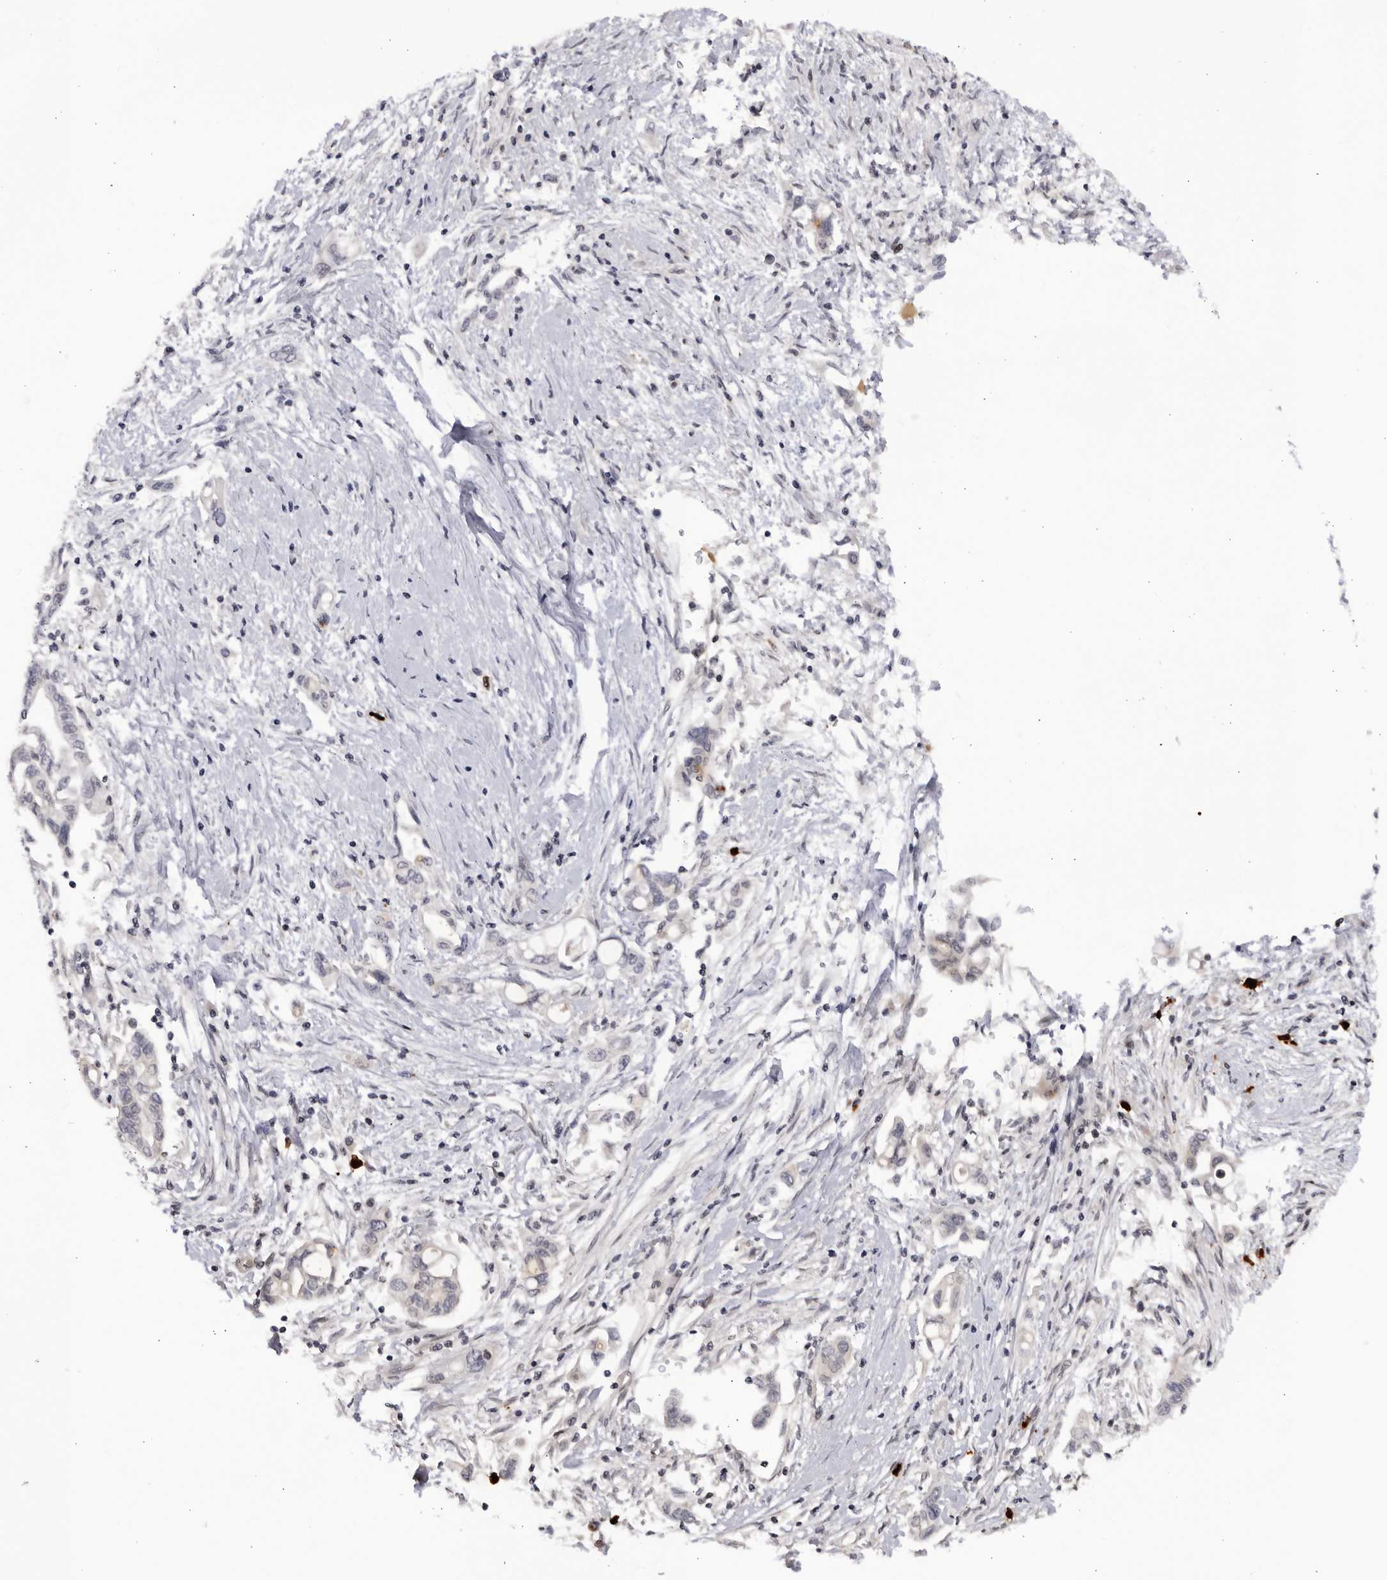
{"staining": {"intensity": "negative", "quantity": "none", "location": "none"}, "tissue": "pancreatic cancer", "cell_type": "Tumor cells", "image_type": "cancer", "snomed": [{"axis": "morphology", "description": "Adenocarcinoma, NOS"}, {"axis": "topography", "description": "Pancreas"}], "caption": "Immunohistochemical staining of human adenocarcinoma (pancreatic) exhibits no significant staining in tumor cells.", "gene": "CNBD1", "patient": {"sex": "female", "age": 57}}